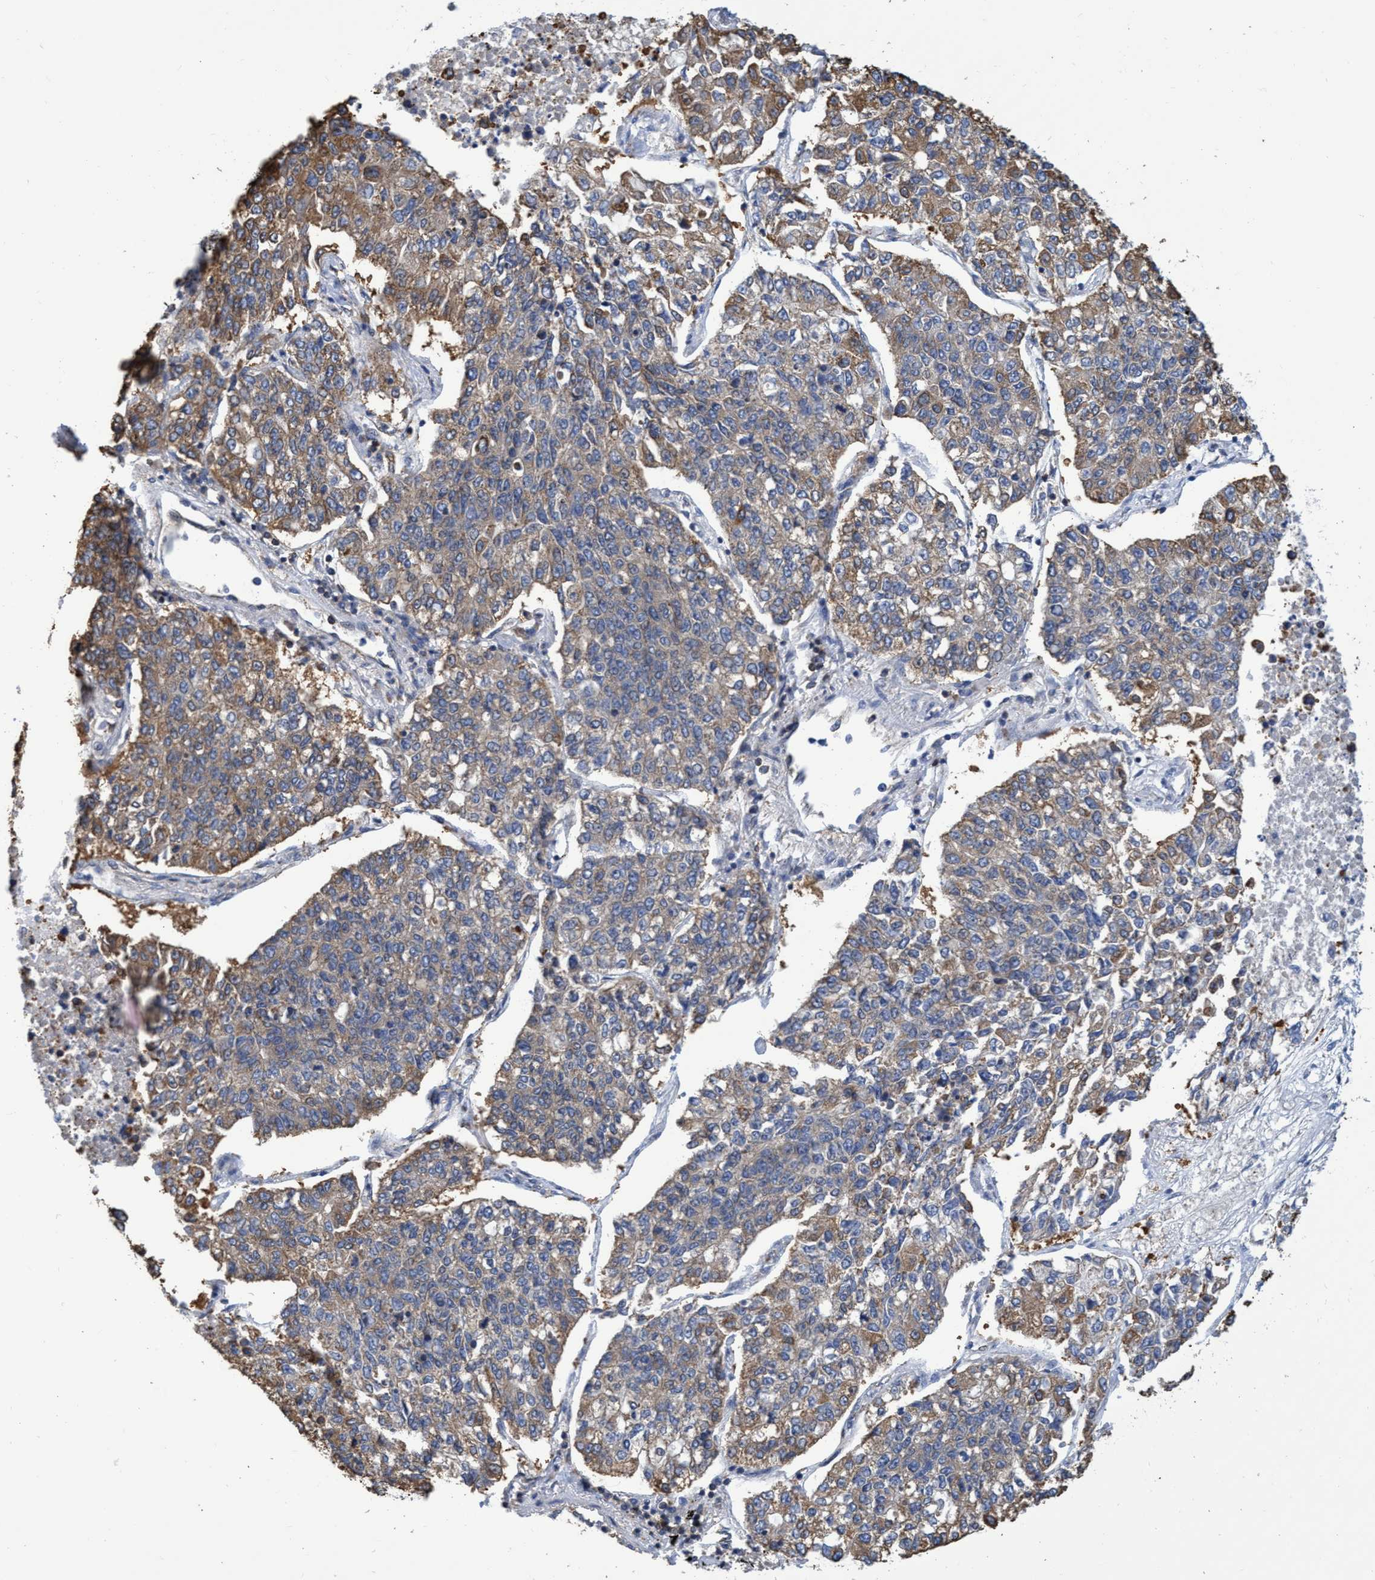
{"staining": {"intensity": "moderate", "quantity": ">75%", "location": "cytoplasmic/membranous"}, "tissue": "lung cancer", "cell_type": "Tumor cells", "image_type": "cancer", "snomed": [{"axis": "morphology", "description": "Adenocarcinoma, NOS"}, {"axis": "topography", "description": "Lung"}], "caption": "Adenocarcinoma (lung) stained for a protein demonstrates moderate cytoplasmic/membranous positivity in tumor cells.", "gene": "CRYZ", "patient": {"sex": "male", "age": 49}}